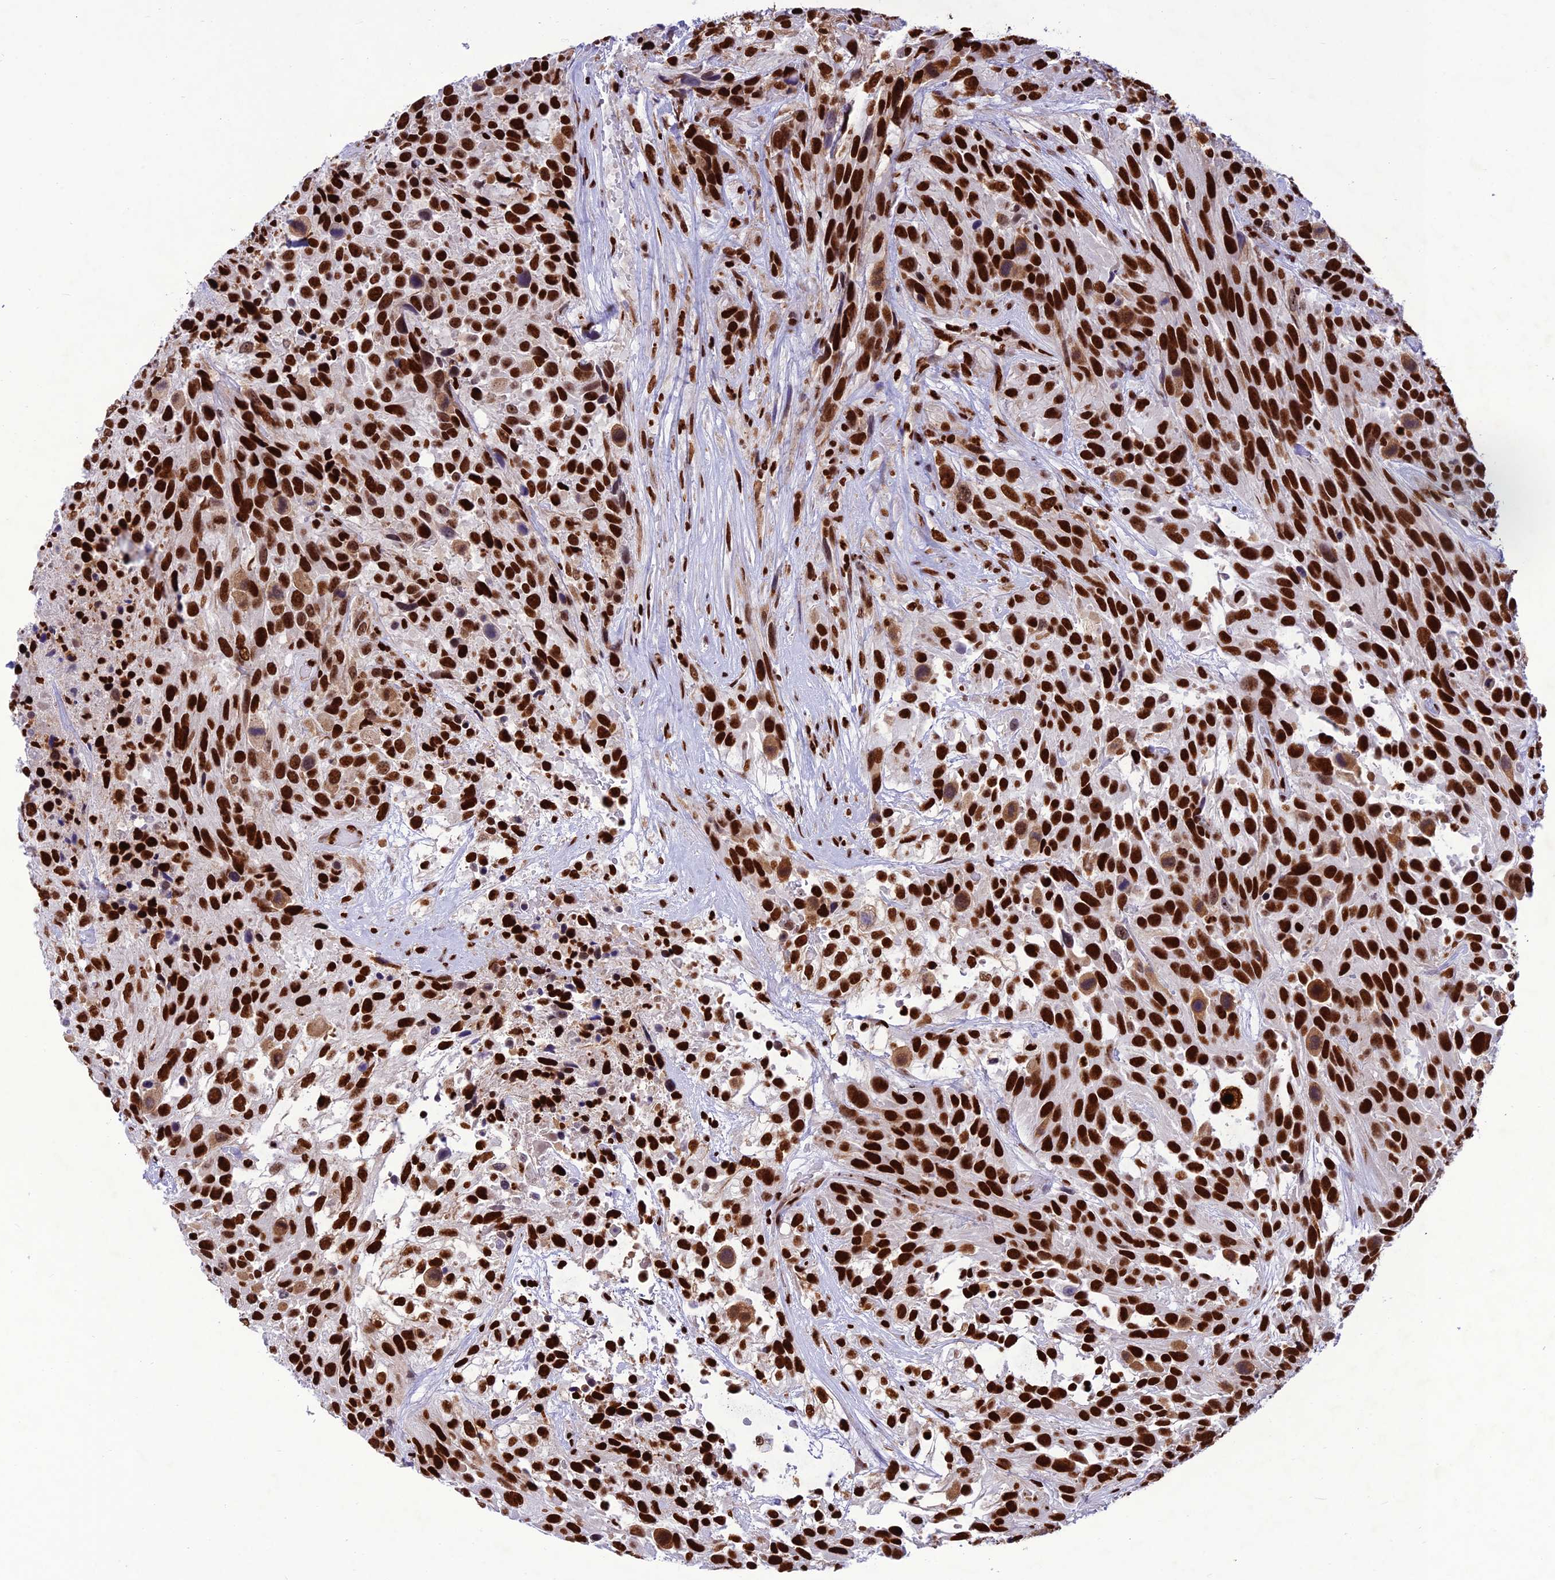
{"staining": {"intensity": "strong", "quantity": ">75%", "location": "nuclear"}, "tissue": "urothelial cancer", "cell_type": "Tumor cells", "image_type": "cancer", "snomed": [{"axis": "morphology", "description": "Urothelial carcinoma, High grade"}, {"axis": "topography", "description": "Urinary bladder"}], "caption": "Strong nuclear staining for a protein is seen in about >75% of tumor cells of high-grade urothelial carcinoma using IHC.", "gene": "INO80E", "patient": {"sex": "female", "age": 70}}